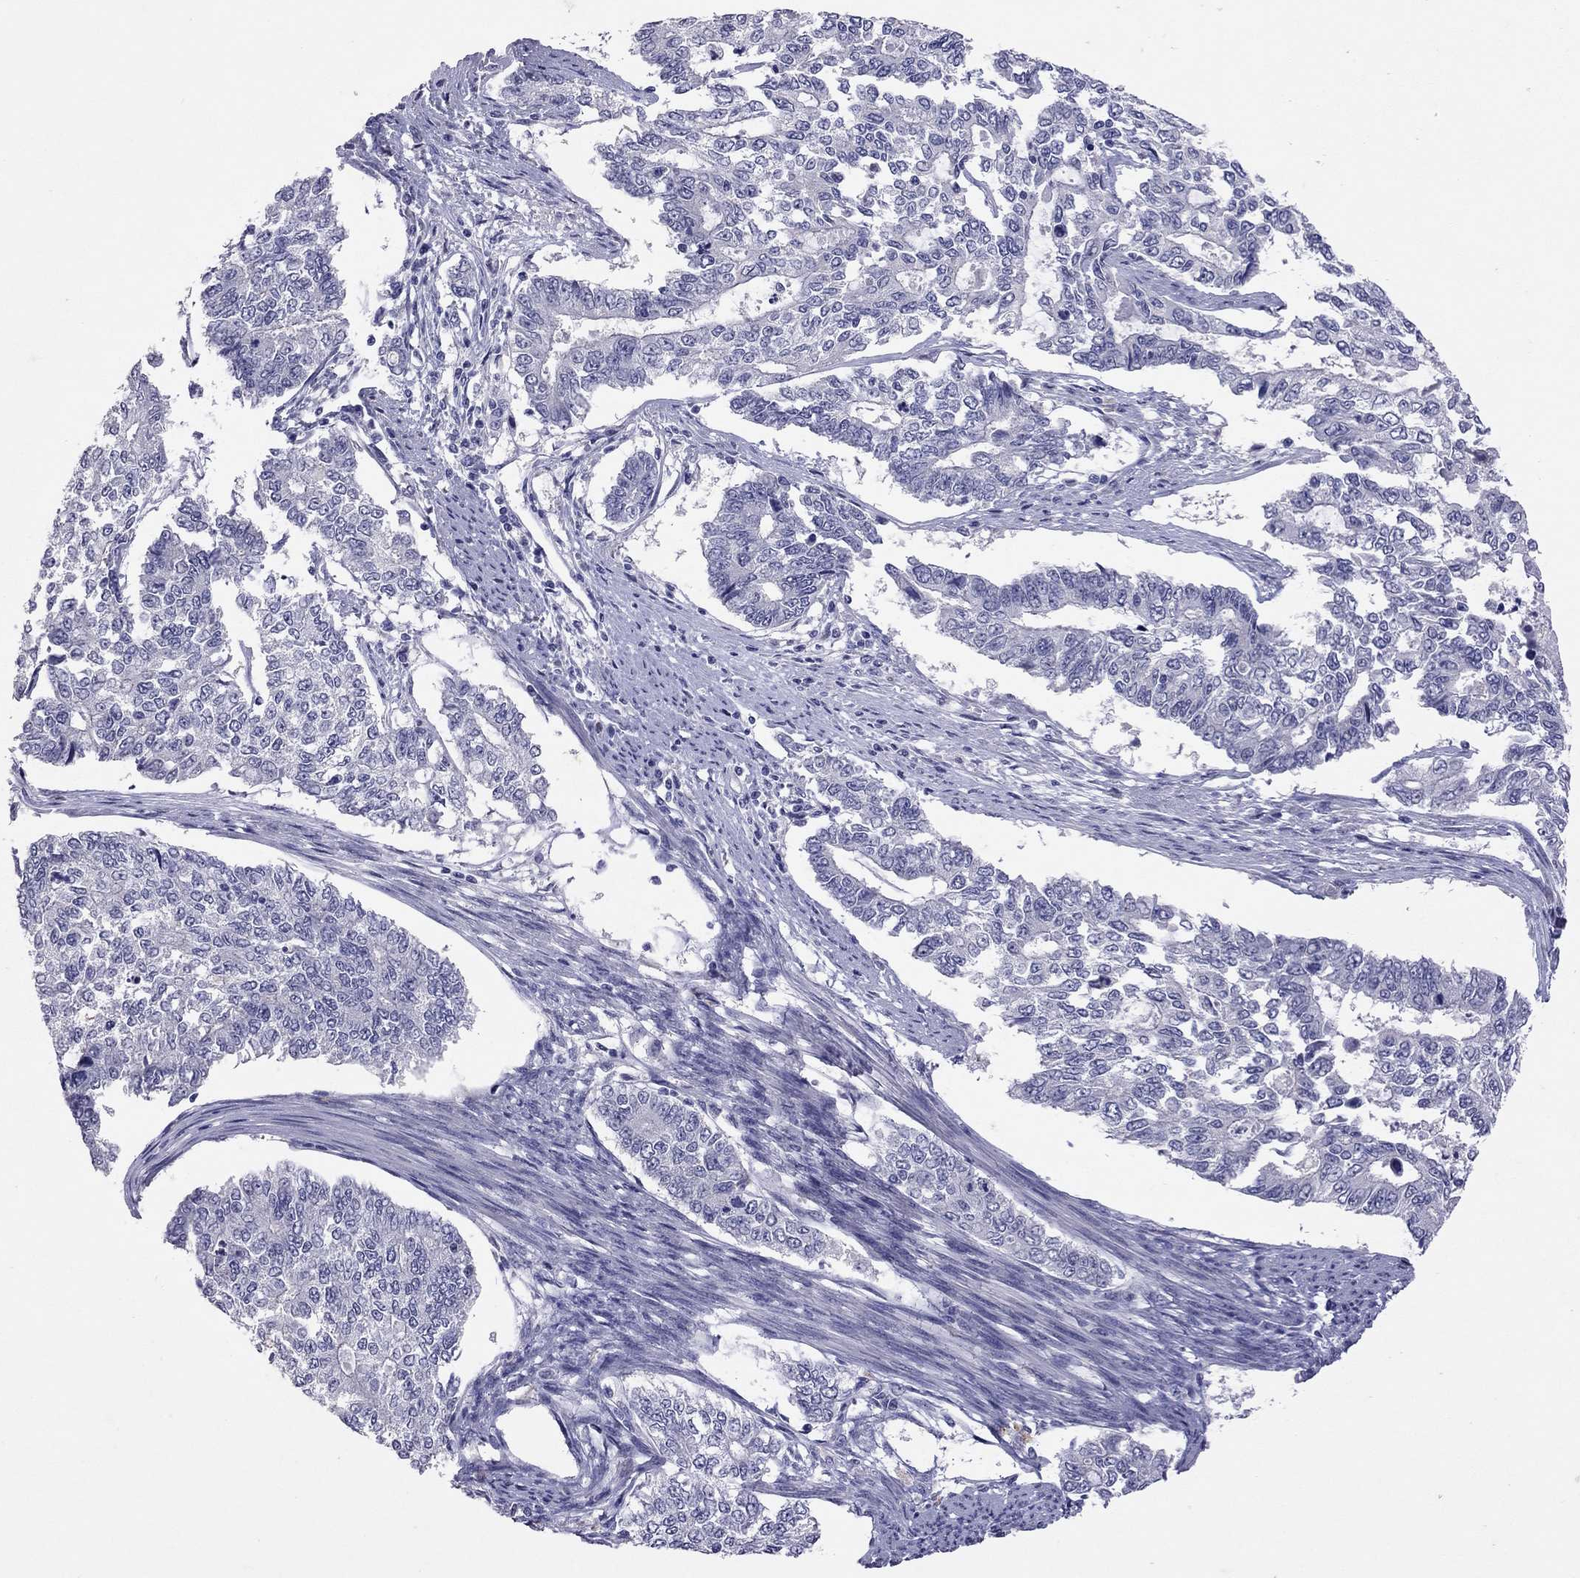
{"staining": {"intensity": "negative", "quantity": "none", "location": "none"}, "tissue": "endometrial cancer", "cell_type": "Tumor cells", "image_type": "cancer", "snomed": [{"axis": "morphology", "description": "Adenocarcinoma, NOS"}, {"axis": "topography", "description": "Uterus"}], "caption": "This is a histopathology image of immunohistochemistry staining of endometrial cancer, which shows no staining in tumor cells.", "gene": "SLAMF1", "patient": {"sex": "female", "age": 59}}